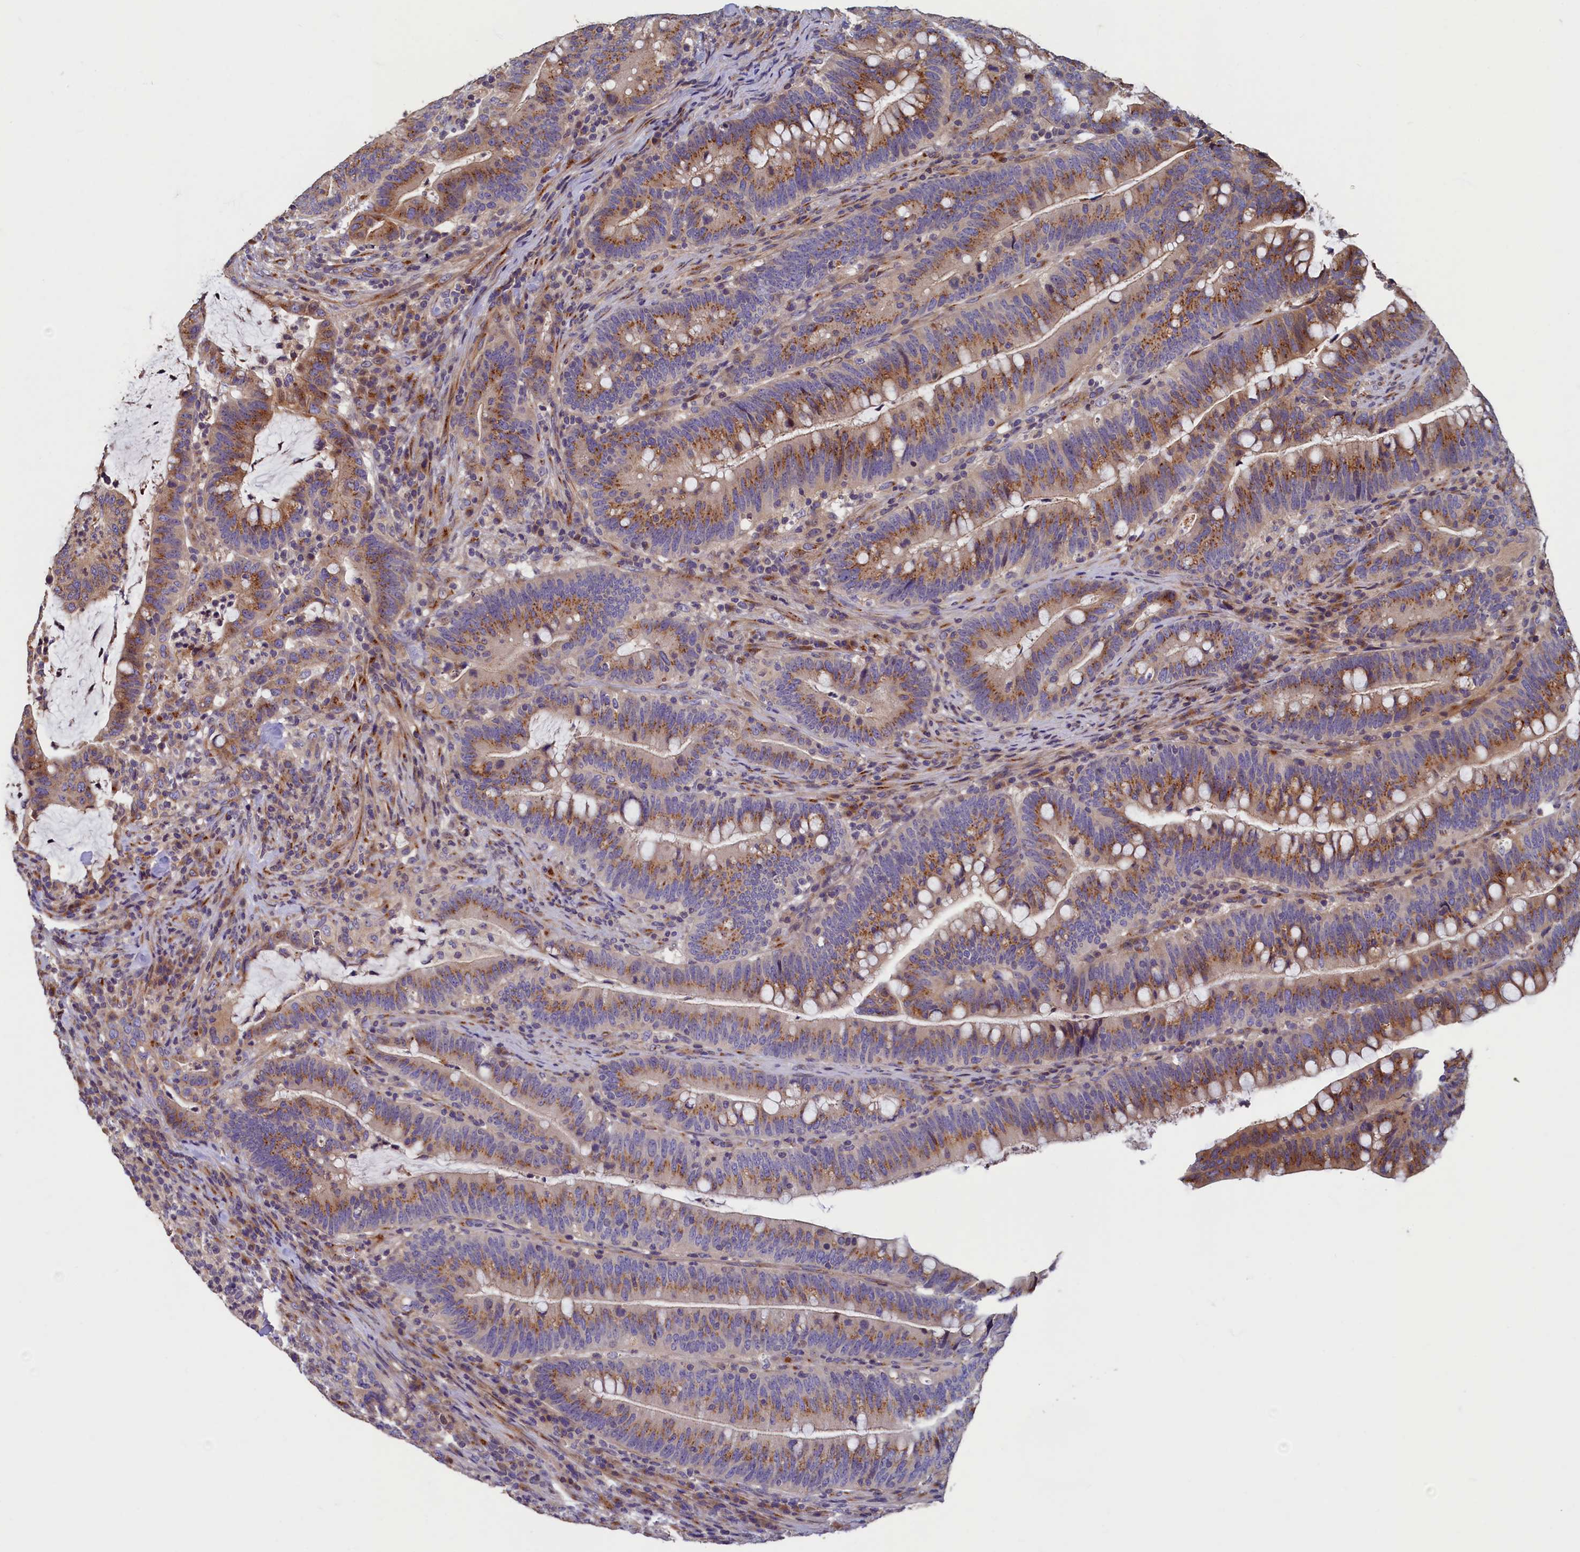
{"staining": {"intensity": "moderate", "quantity": ">75%", "location": "cytoplasmic/membranous"}, "tissue": "colorectal cancer", "cell_type": "Tumor cells", "image_type": "cancer", "snomed": [{"axis": "morphology", "description": "Adenocarcinoma, NOS"}, {"axis": "topography", "description": "Colon"}], "caption": "Approximately >75% of tumor cells in human colorectal cancer demonstrate moderate cytoplasmic/membranous protein expression as visualized by brown immunohistochemical staining.", "gene": "TMEM181", "patient": {"sex": "female", "age": 66}}